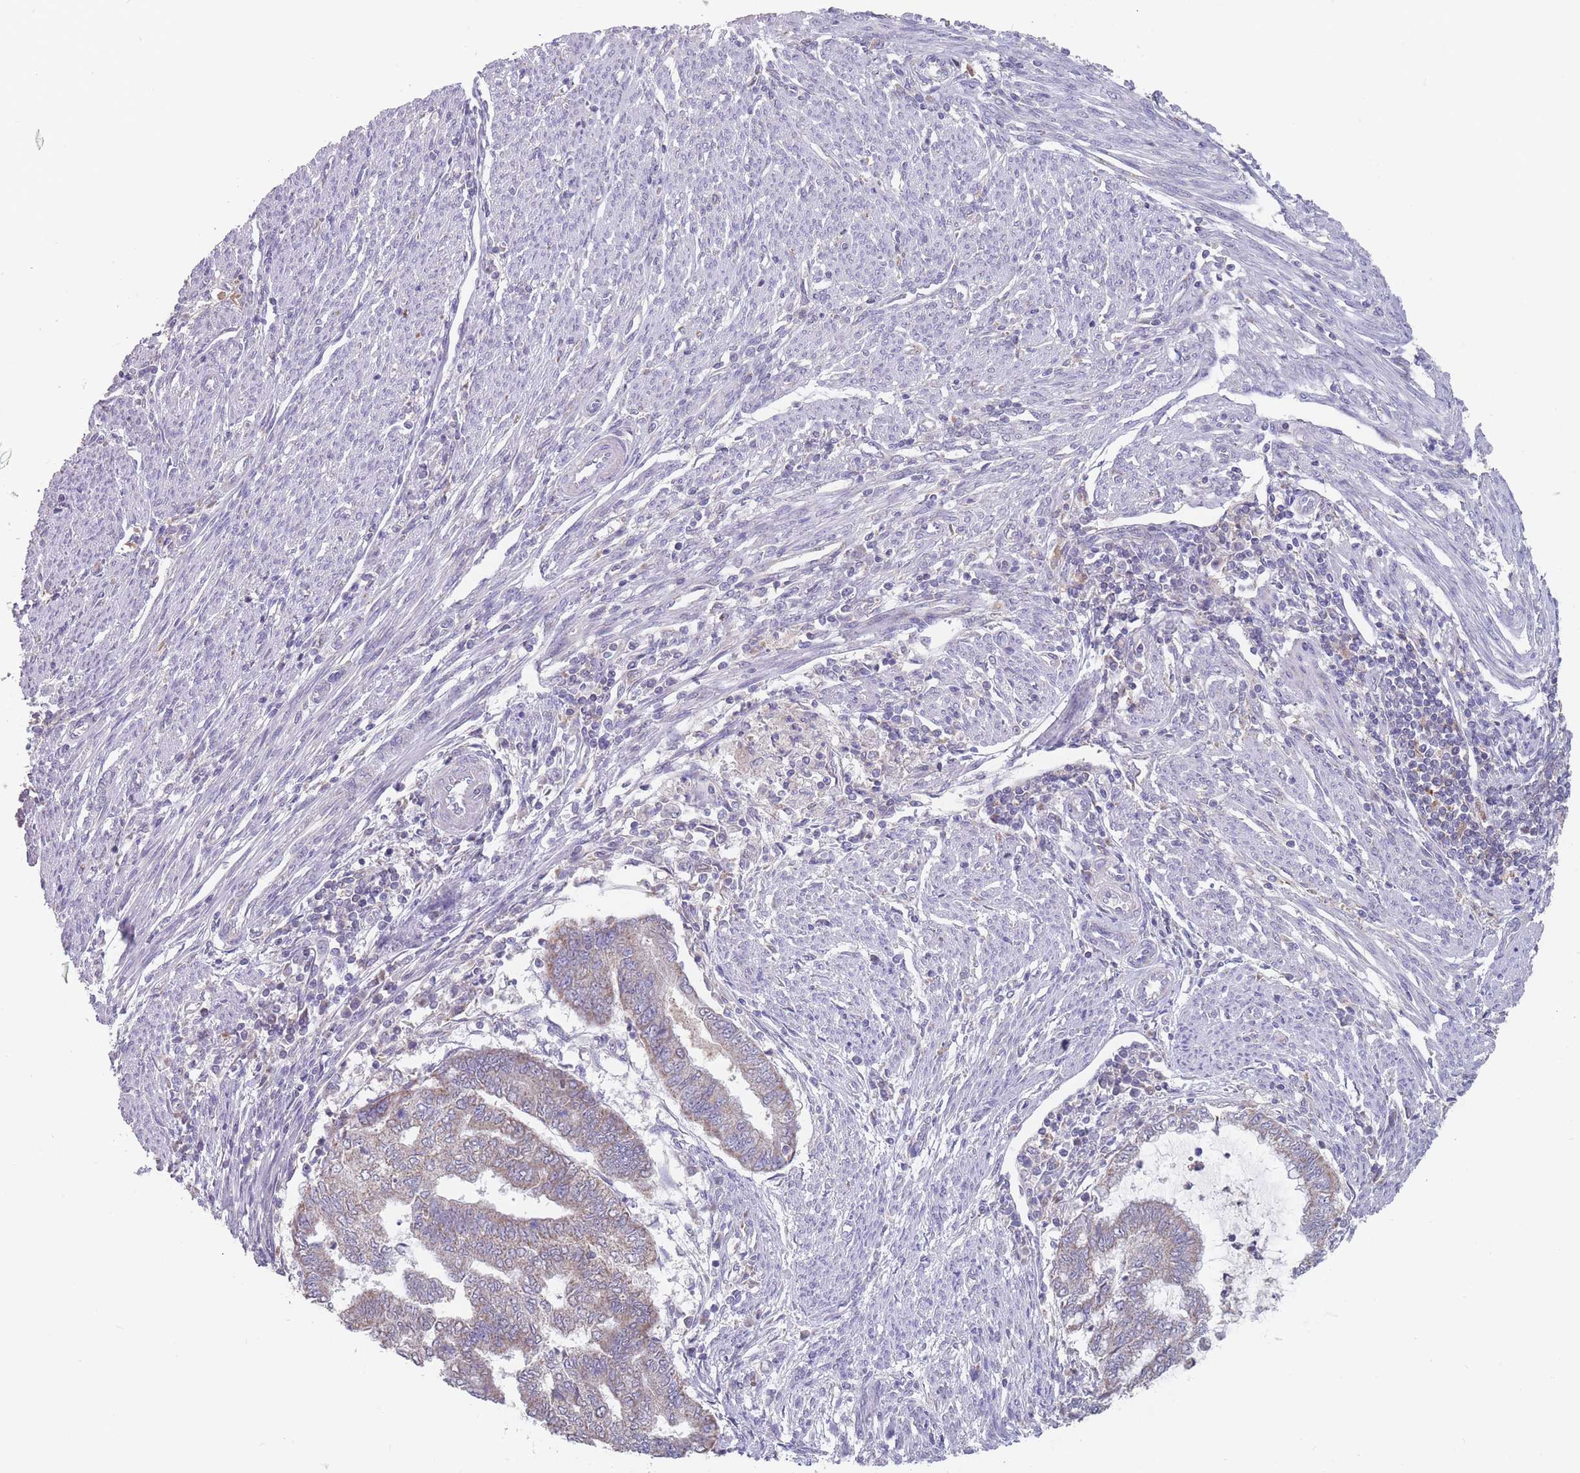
{"staining": {"intensity": "weak", "quantity": "<25%", "location": "cytoplasmic/membranous"}, "tissue": "endometrial cancer", "cell_type": "Tumor cells", "image_type": "cancer", "snomed": [{"axis": "morphology", "description": "Adenocarcinoma, NOS"}, {"axis": "topography", "description": "Endometrium"}], "caption": "This is an immunohistochemistry (IHC) photomicrograph of adenocarcinoma (endometrial). There is no positivity in tumor cells.", "gene": "PEX7", "patient": {"sex": "female", "age": 79}}